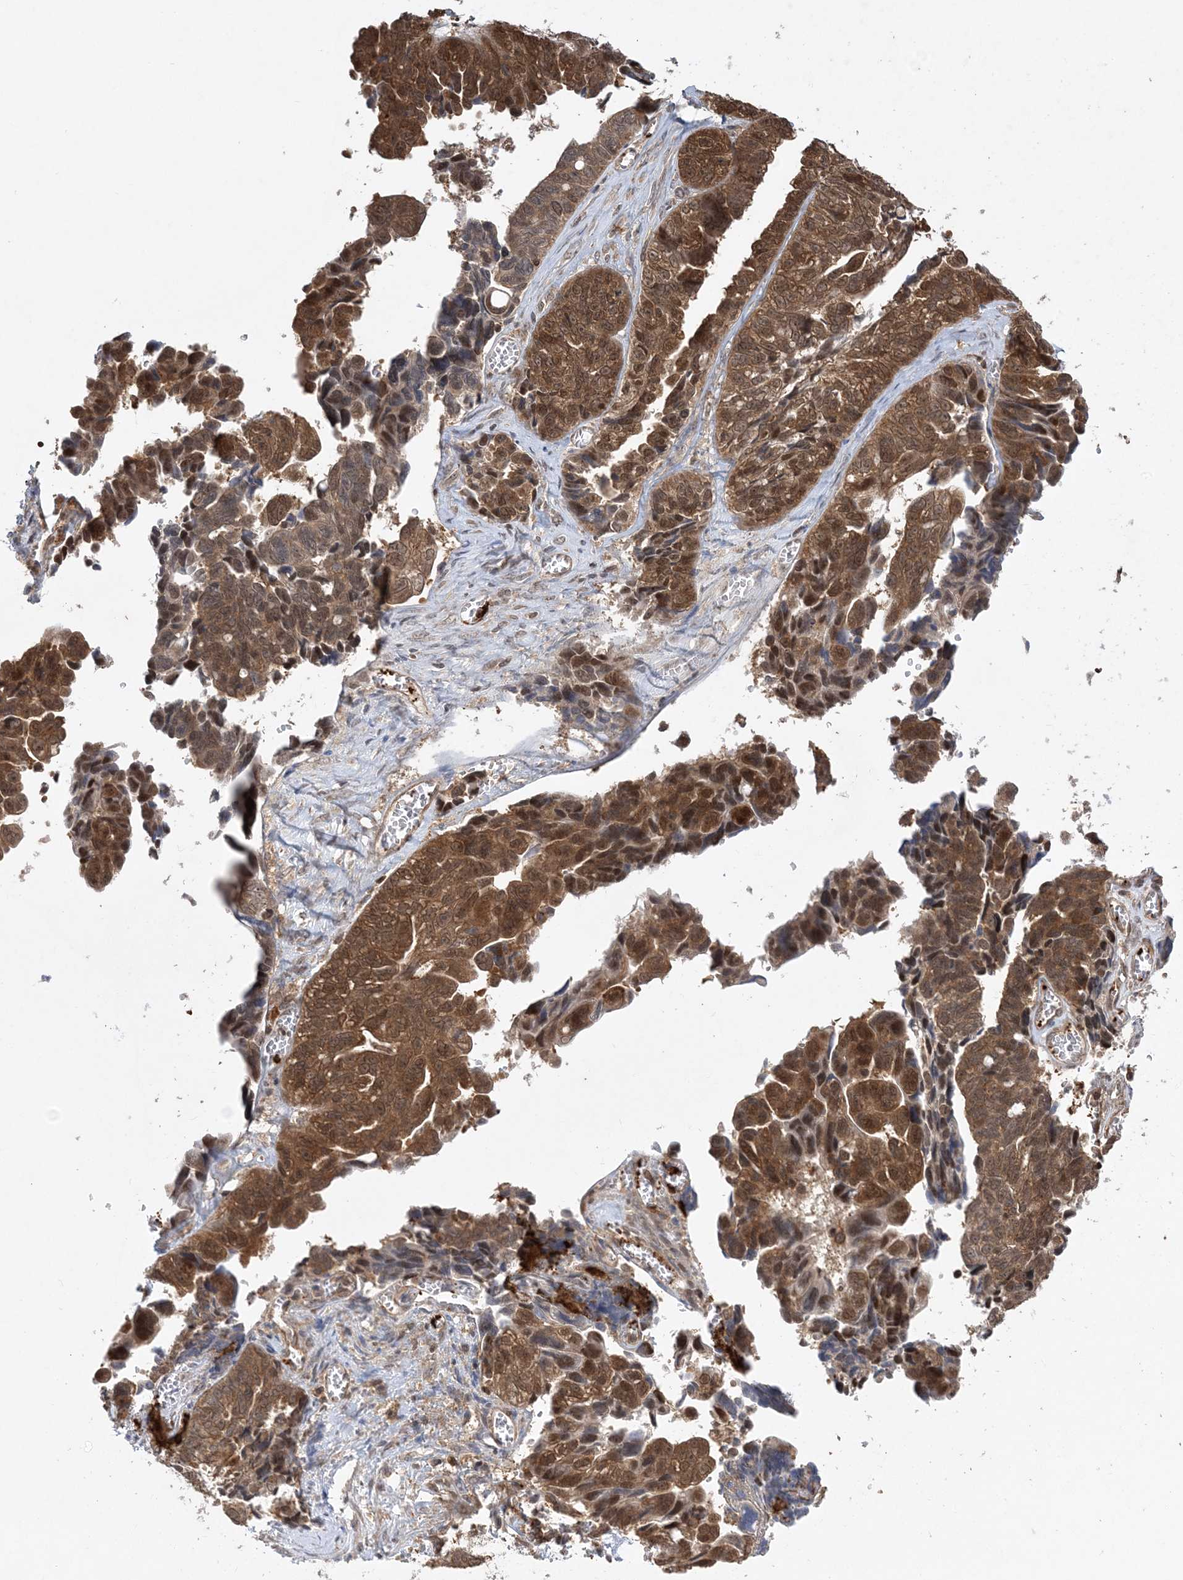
{"staining": {"intensity": "moderate", "quantity": ">75%", "location": "cytoplasmic/membranous,nuclear"}, "tissue": "ovarian cancer", "cell_type": "Tumor cells", "image_type": "cancer", "snomed": [{"axis": "morphology", "description": "Cystadenocarcinoma, serous, NOS"}, {"axis": "topography", "description": "Ovary"}], "caption": "This is an image of immunohistochemistry (IHC) staining of ovarian cancer, which shows moderate expression in the cytoplasmic/membranous and nuclear of tumor cells.", "gene": "ACYP1", "patient": {"sex": "female", "age": 79}}